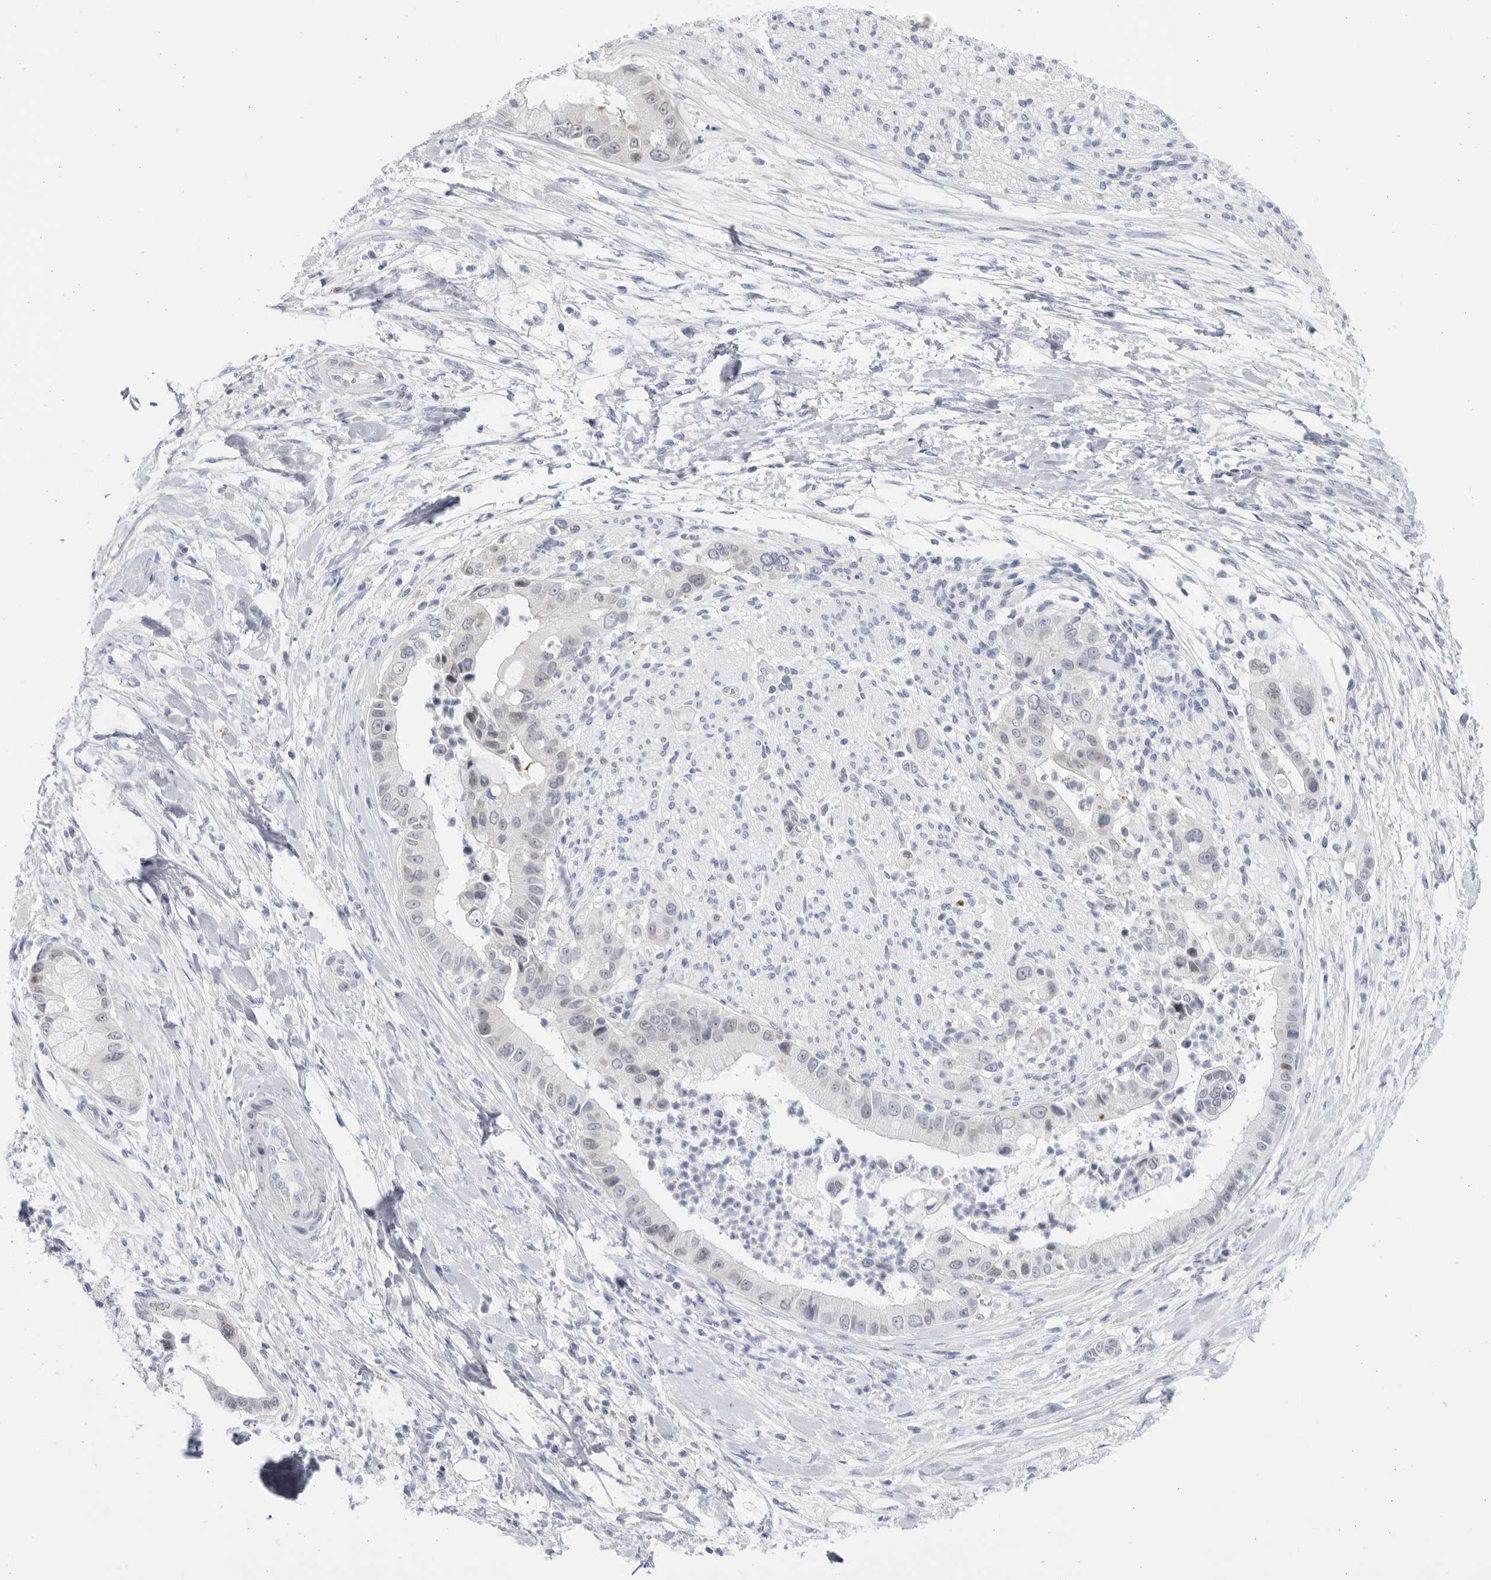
{"staining": {"intensity": "negative", "quantity": "none", "location": "none"}, "tissue": "liver cancer", "cell_type": "Tumor cells", "image_type": "cancer", "snomed": [{"axis": "morphology", "description": "Cholangiocarcinoma"}, {"axis": "topography", "description": "Liver"}], "caption": "A micrograph of liver cholangiocarcinoma stained for a protein demonstrates no brown staining in tumor cells.", "gene": "CCDC181", "patient": {"sex": "female", "age": 54}}